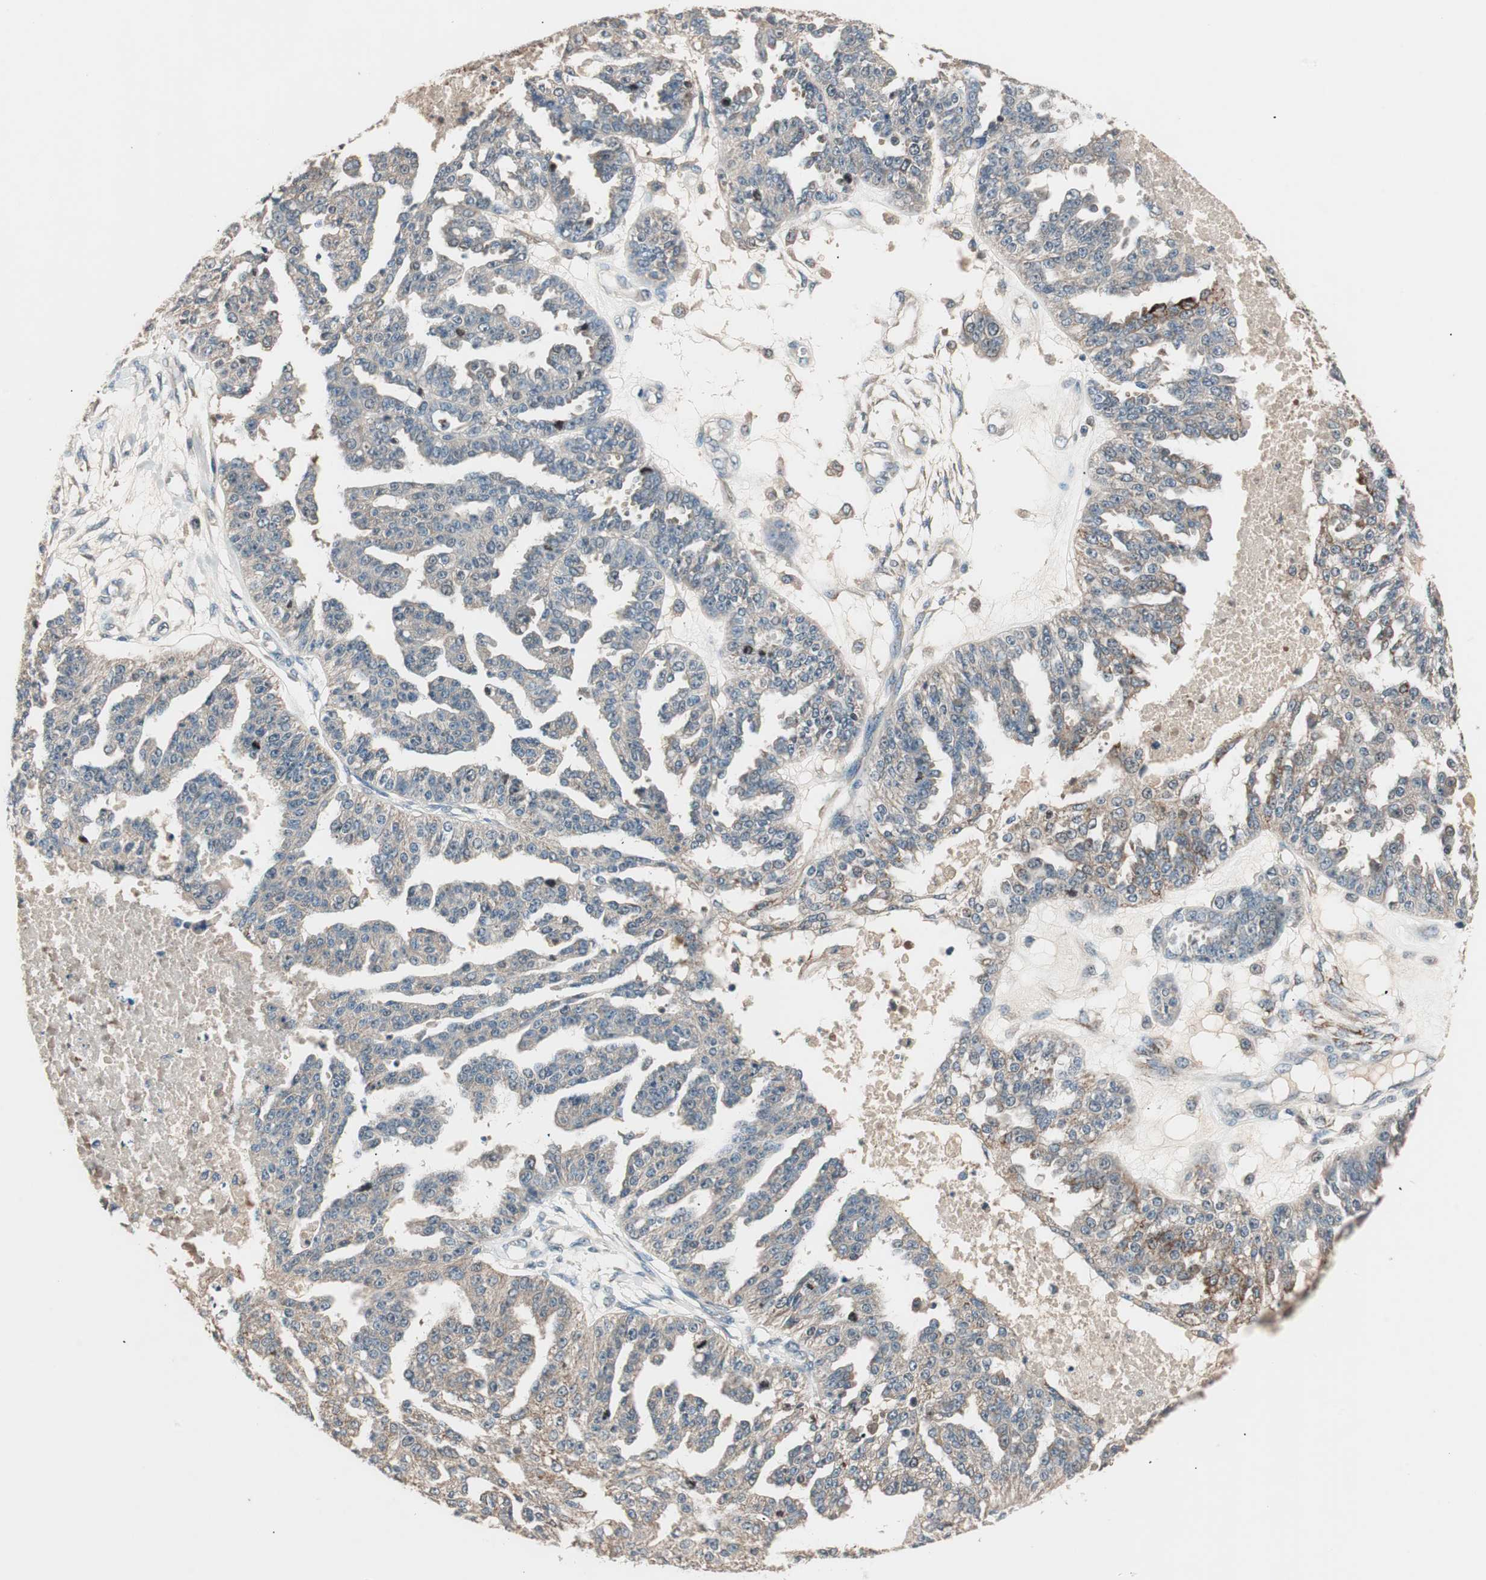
{"staining": {"intensity": "weak", "quantity": ">75%", "location": "cytoplasmic/membranous"}, "tissue": "ovarian cancer", "cell_type": "Tumor cells", "image_type": "cancer", "snomed": [{"axis": "morphology", "description": "Cystadenocarcinoma, serous, NOS"}, {"axis": "topography", "description": "Ovary"}], "caption": "A photomicrograph of human ovarian cancer (serous cystadenocarcinoma) stained for a protein shows weak cytoplasmic/membranous brown staining in tumor cells. (Stains: DAB in brown, nuclei in blue, Microscopy: brightfield microscopy at high magnification).", "gene": "NFRKB", "patient": {"sex": "female", "age": 58}}